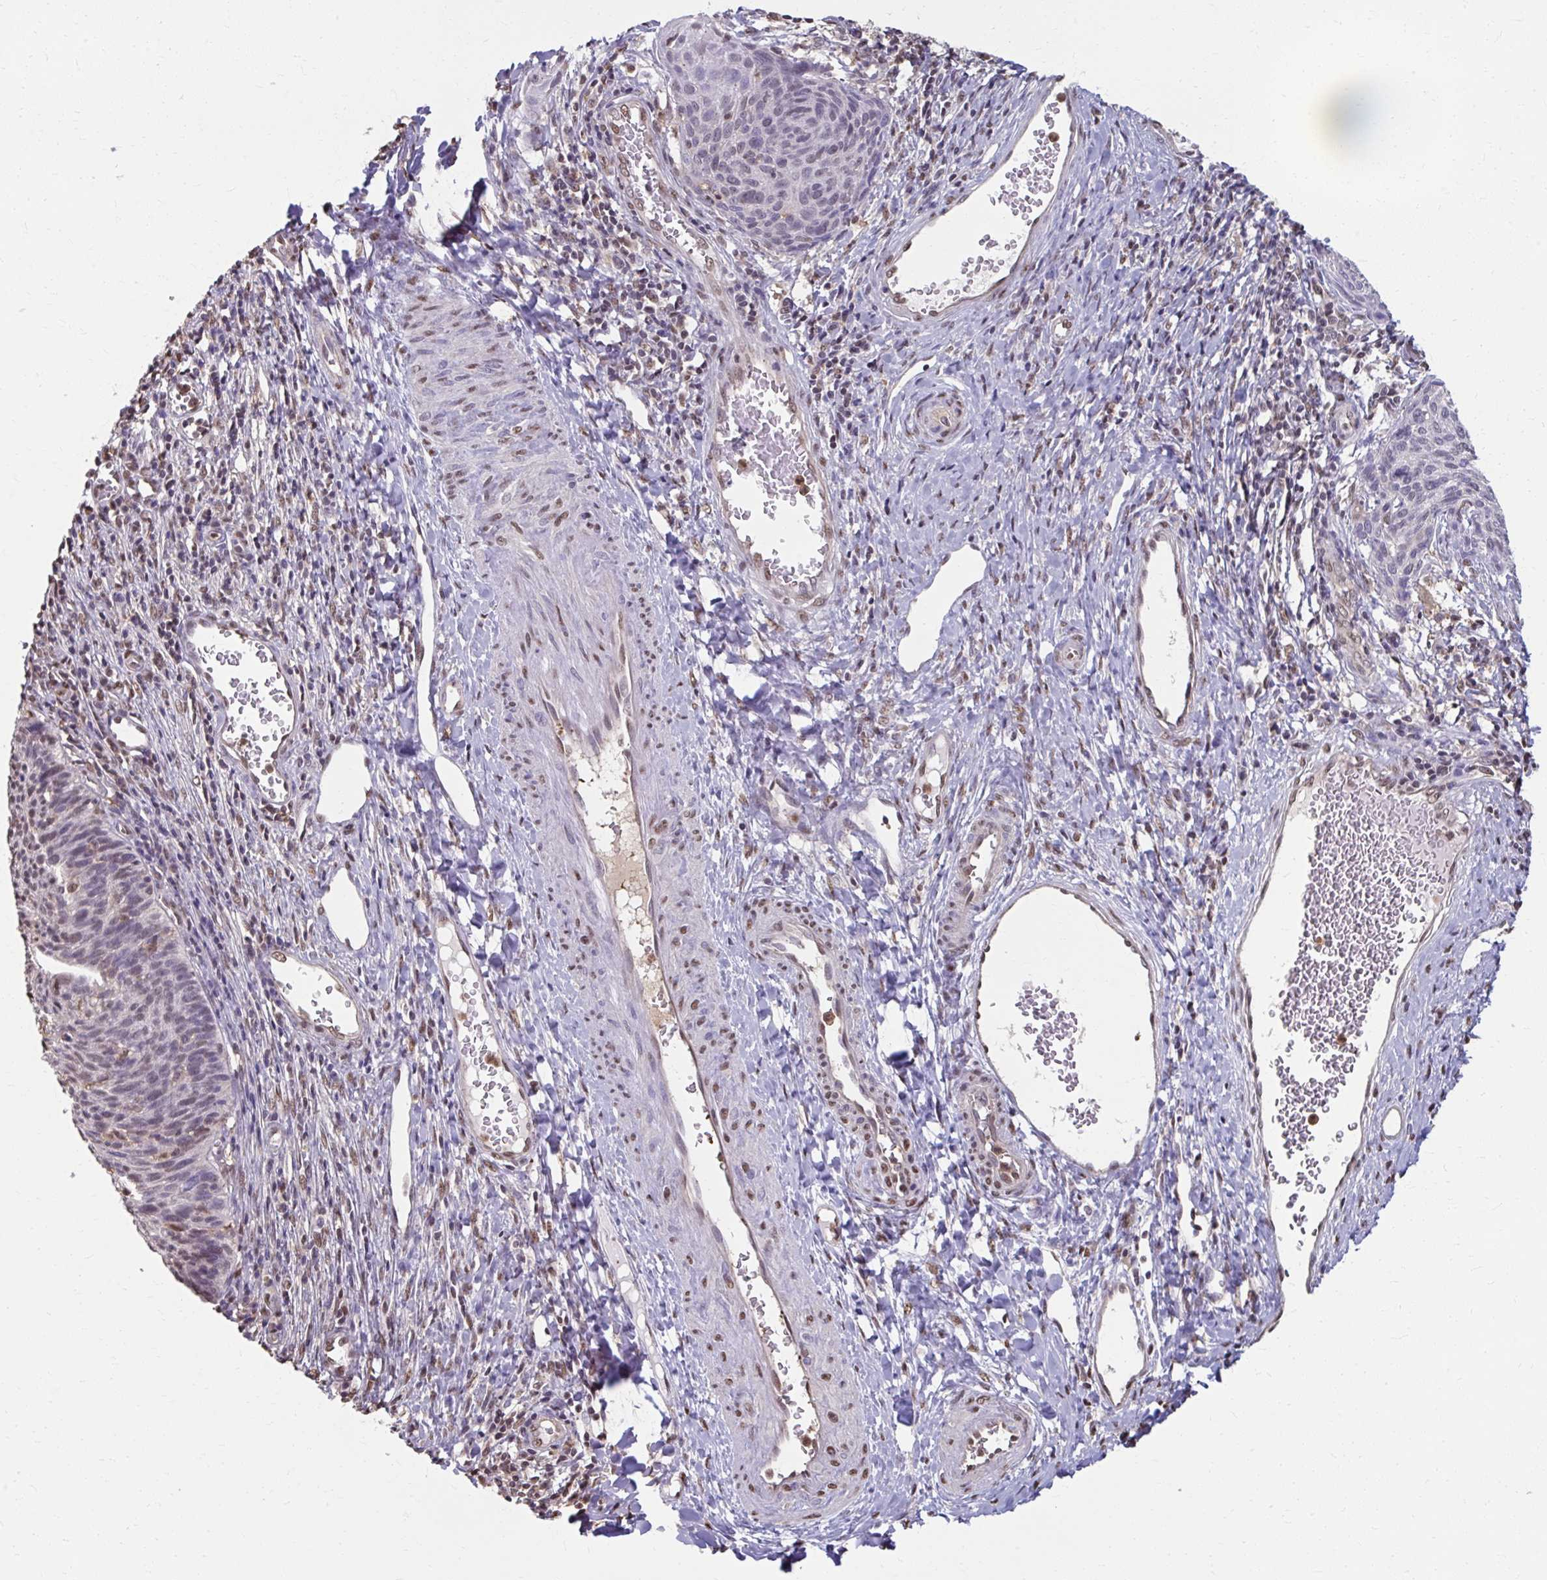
{"staining": {"intensity": "weak", "quantity": "<25%", "location": "nuclear"}, "tissue": "cervical cancer", "cell_type": "Tumor cells", "image_type": "cancer", "snomed": [{"axis": "morphology", "description": "Squamous cell carcinoma, NOS"}, {"axis": "topography", "description": "Cervix"}], "caption": "This is an immunohistochemistry (IHC) histopathology image of cervical squamous cell carcinoma. There is no staining in tumor cells.", "gene": "ING4", "patient": {"sex": "female", "age": 49}}